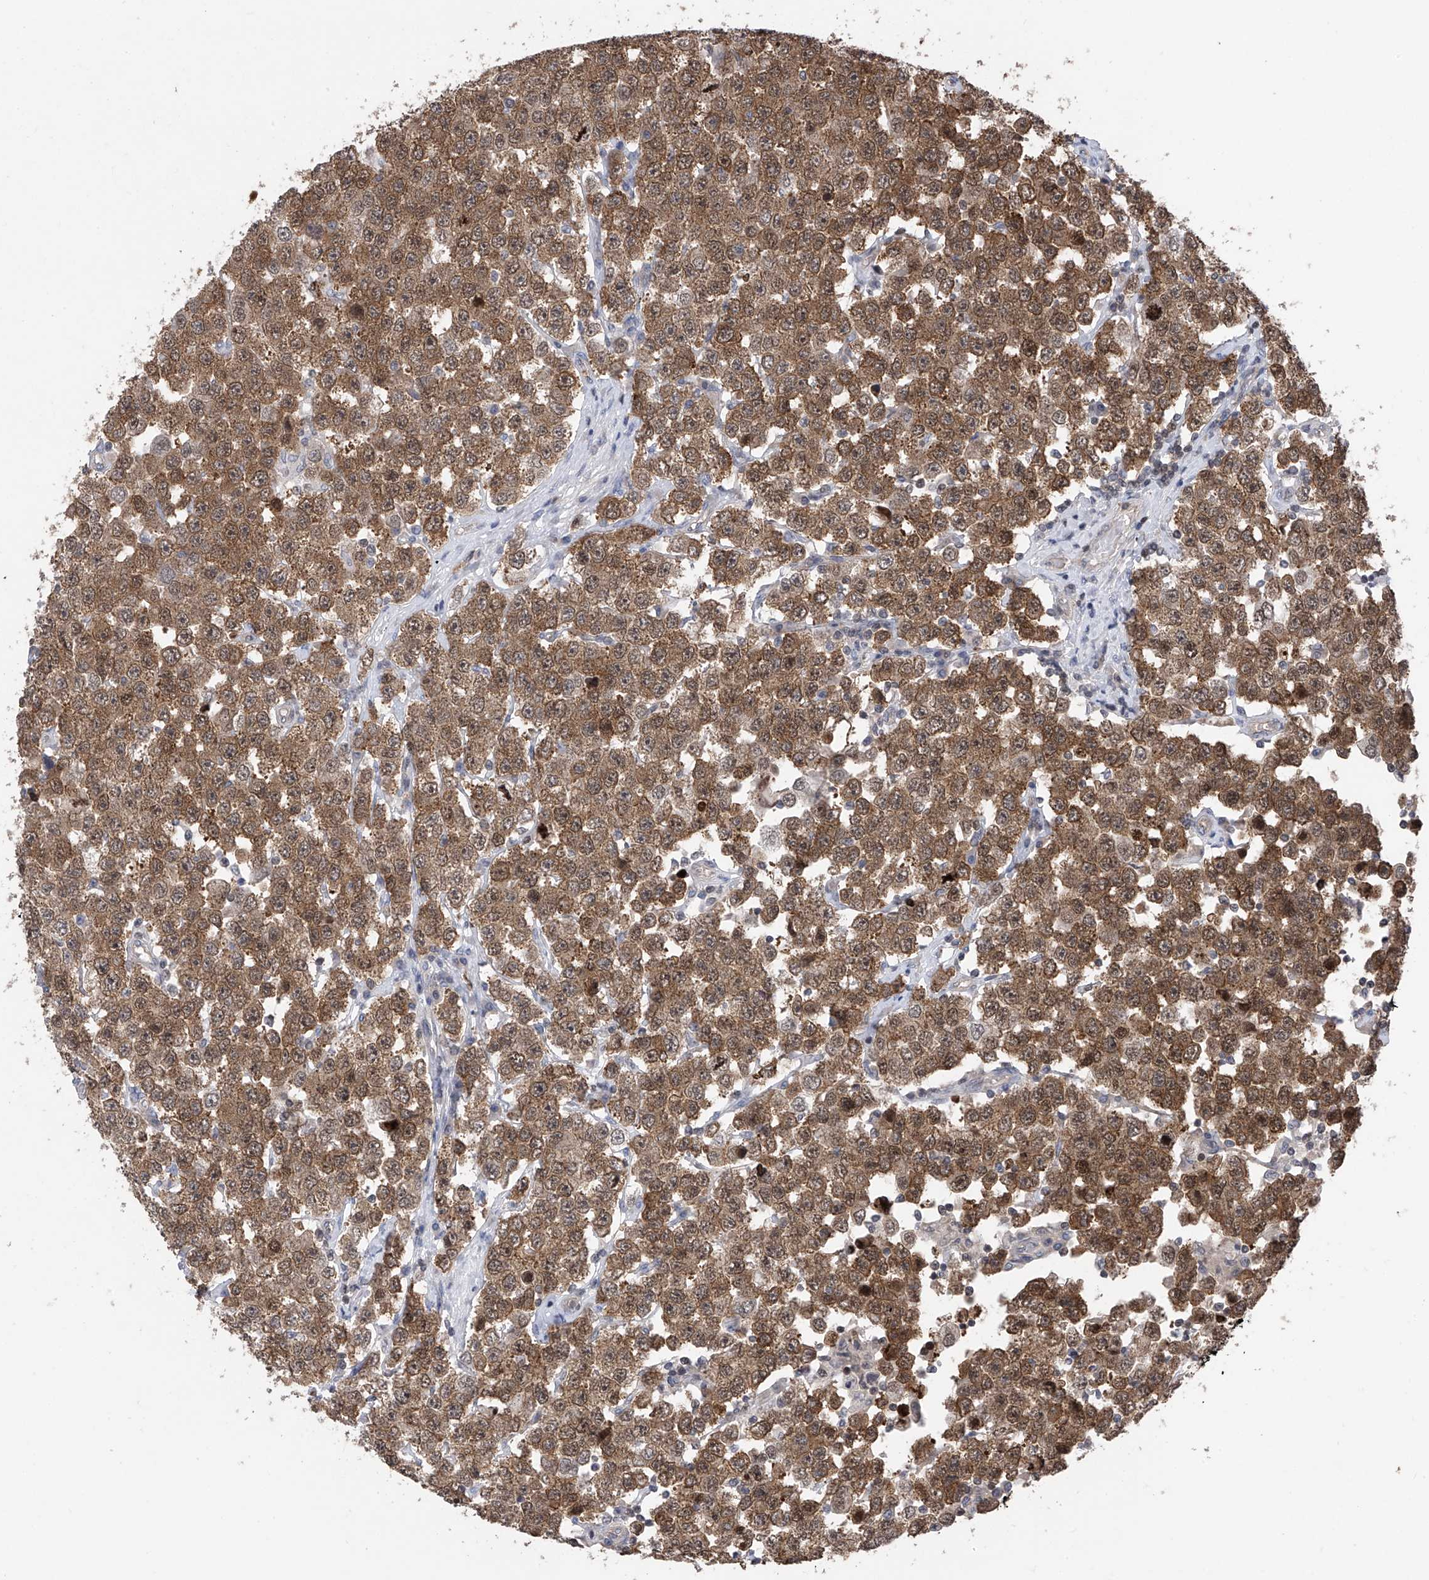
{"staining": {"intensity": "moderate", "quantity": ">75%", "location": "cytoplasmic/membranous,nuclear"}, "tissue": "testis cancer", "cell_type": "Tumor cells", "image_type": "cancer", "snomed": [{"axis": "morphology", "description": "Seminoma, NOS"}, {"axis": "topography", "description": "Testis"}], "caption": "A high-resolution histopathology image shows immunohistochemistry (IHC) staining of testis cancer (seminoma), which demonstrates moderate cytoplasmic/membranous and nuclear expression in approximately >75% of tumor cells.", "gene": "DNAJC9", "patient": {"sex": "male", "age": 28}}